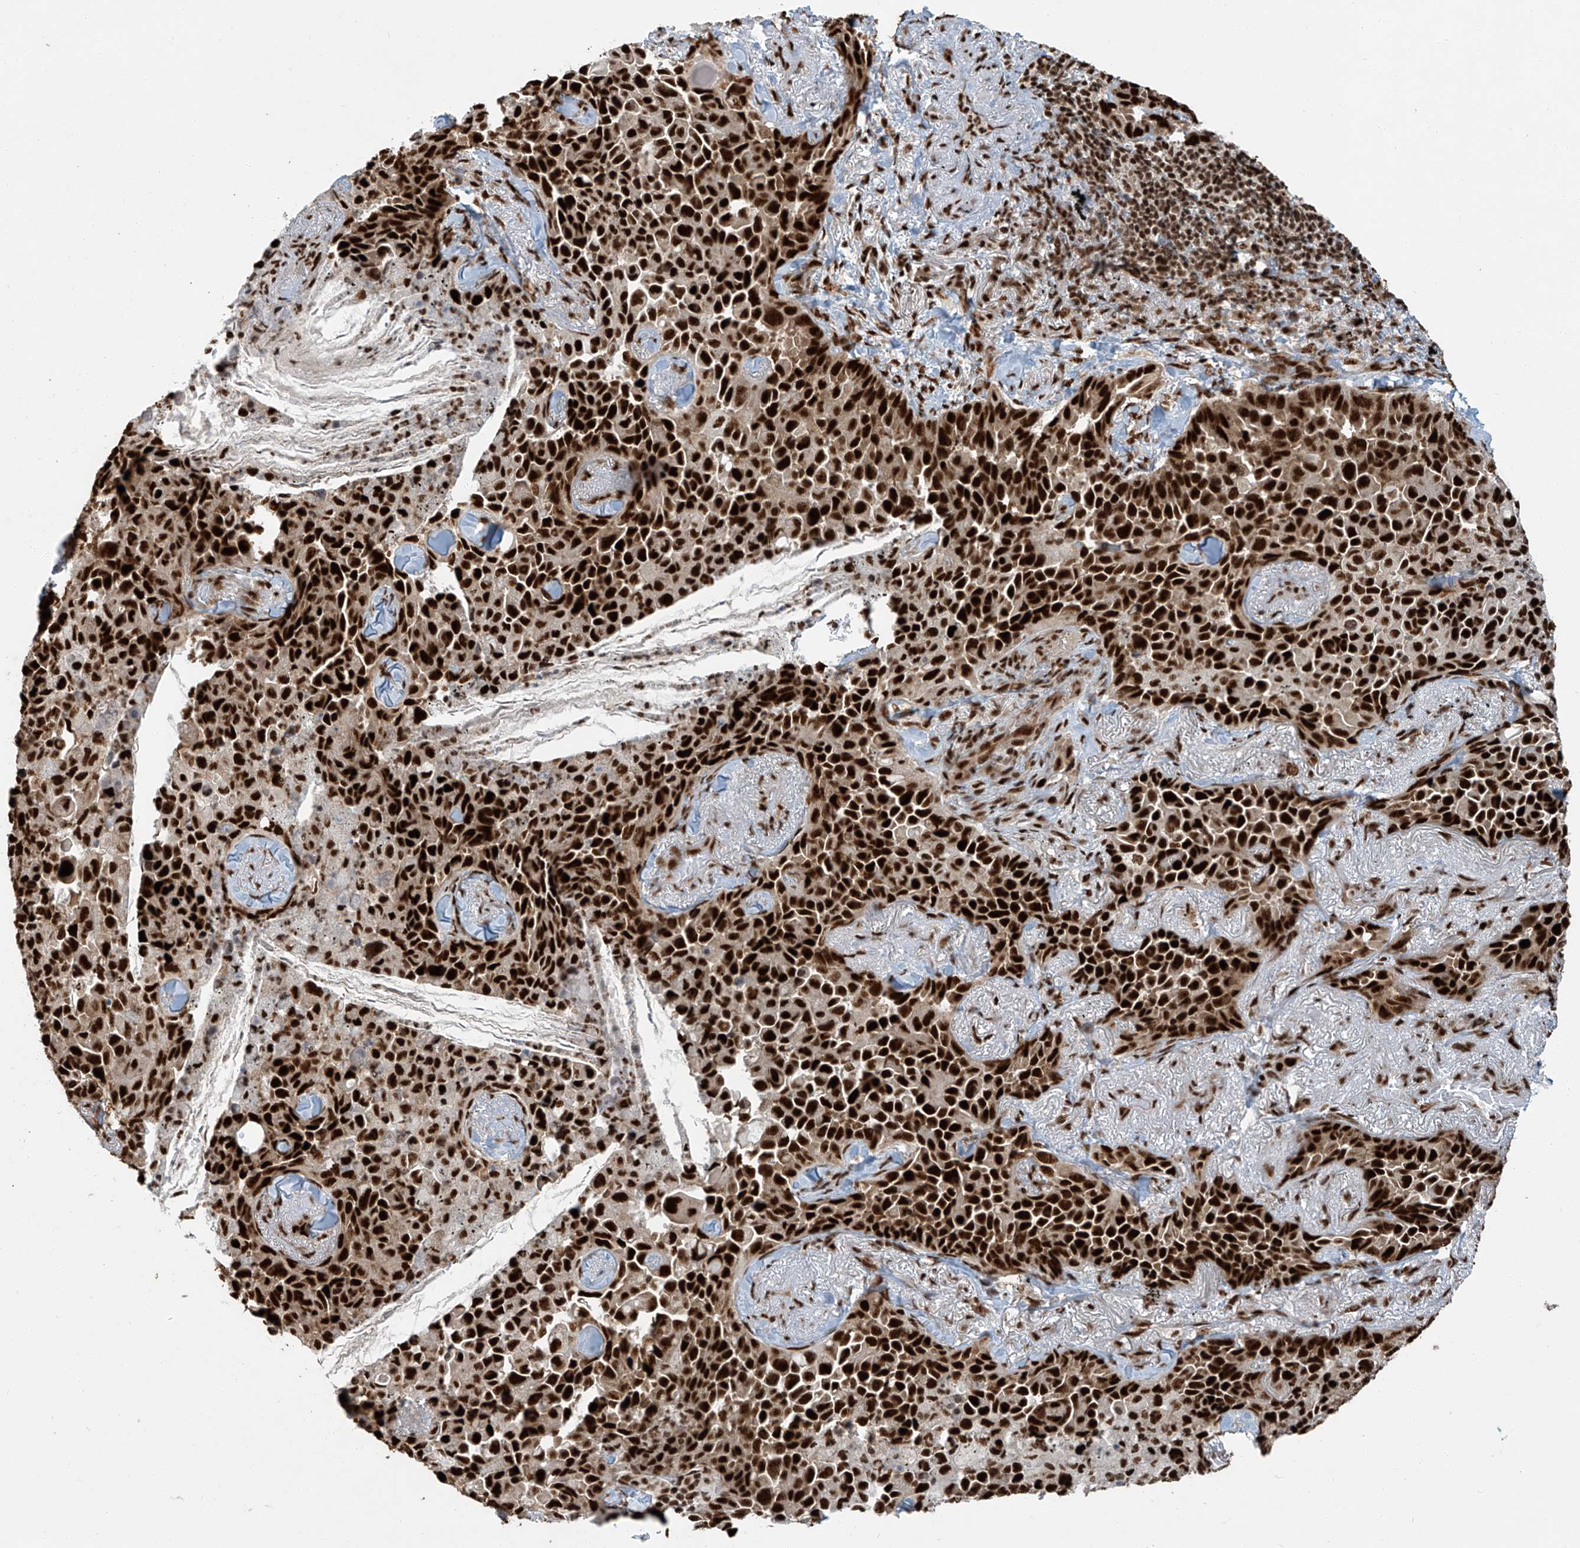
{"staining": {"intensity": "strong", "quantity": ">75%", "location": "nuclear"}, "tissue": "lung cancer", "cell_type": "Tumor cells", "image_type": "cancer", "snomed": [{"axis": "morphology", "description": "Adenocarcinoma, NOS"}, {"axis": "topography", "description": "Lung"}], "caption": "Protein staining by immunohistochemistry (IHC) exhibits strong nuclear expression in about >75% of tumor cells in adenocarcinoma (lung).", "gene": "FAM193B", "patient": {"sex": "female", "age": 67}}